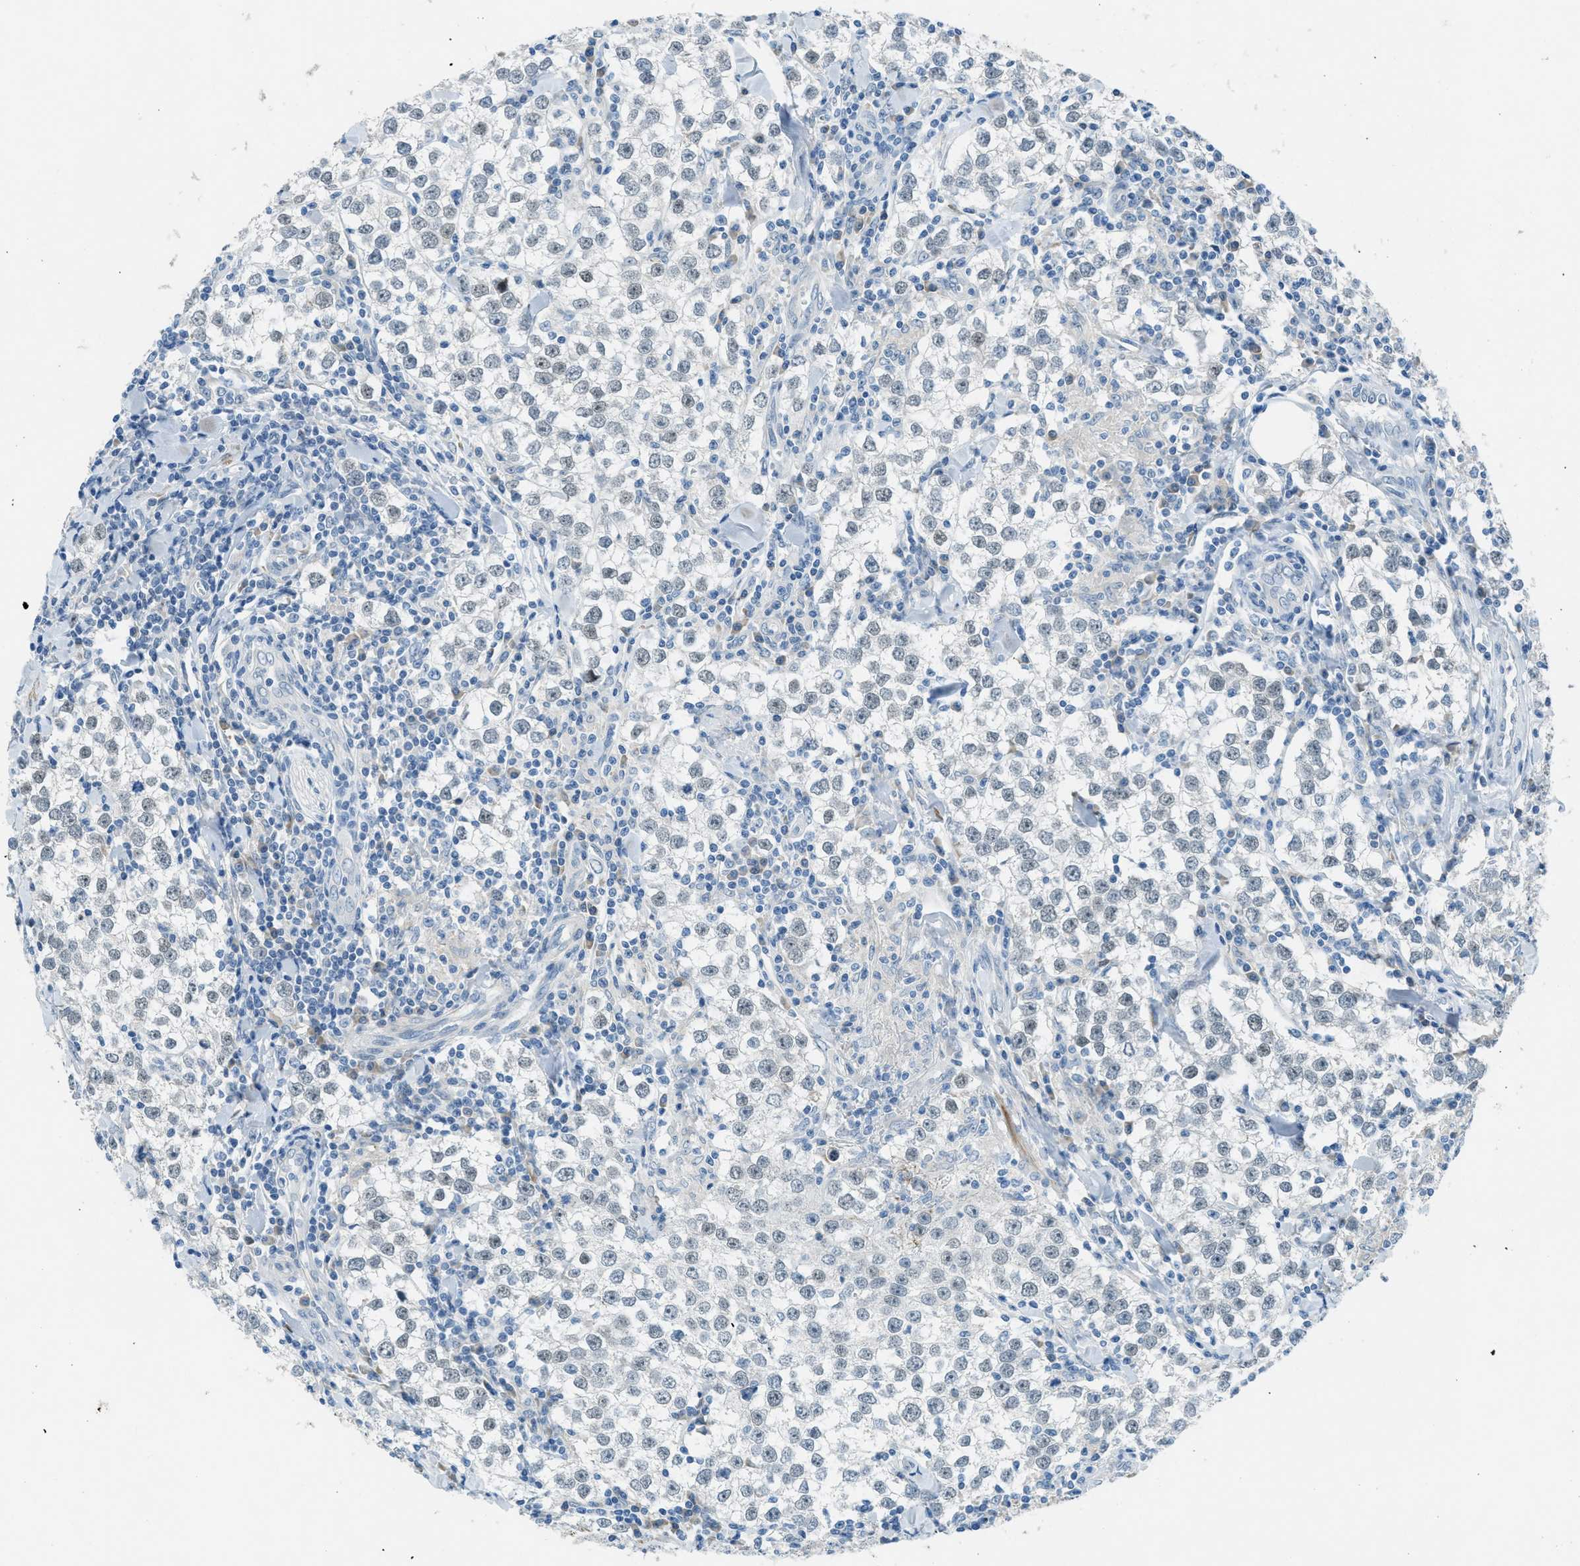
{"staining": {"intensity": "negative", "quantity": "none", "location": "none"}, "tissue": "testis cancer", "cell_type": "Tumor cells", "image_type": "cancer", "snomed": [{"axis": "morphology", "description": "Seminoma, NOS"}, {"axis": "morphology", "description": "Carcinoma, Embryonal, NOS"}, {"axis": "topography", "description": "Testis"}], "caption": "Testis embryonal carcinoma stained for a protein using IHC reveals no staining tumor cells.", "gene": "KLHL8", "patient": {"sex": "male", "age": 36}}